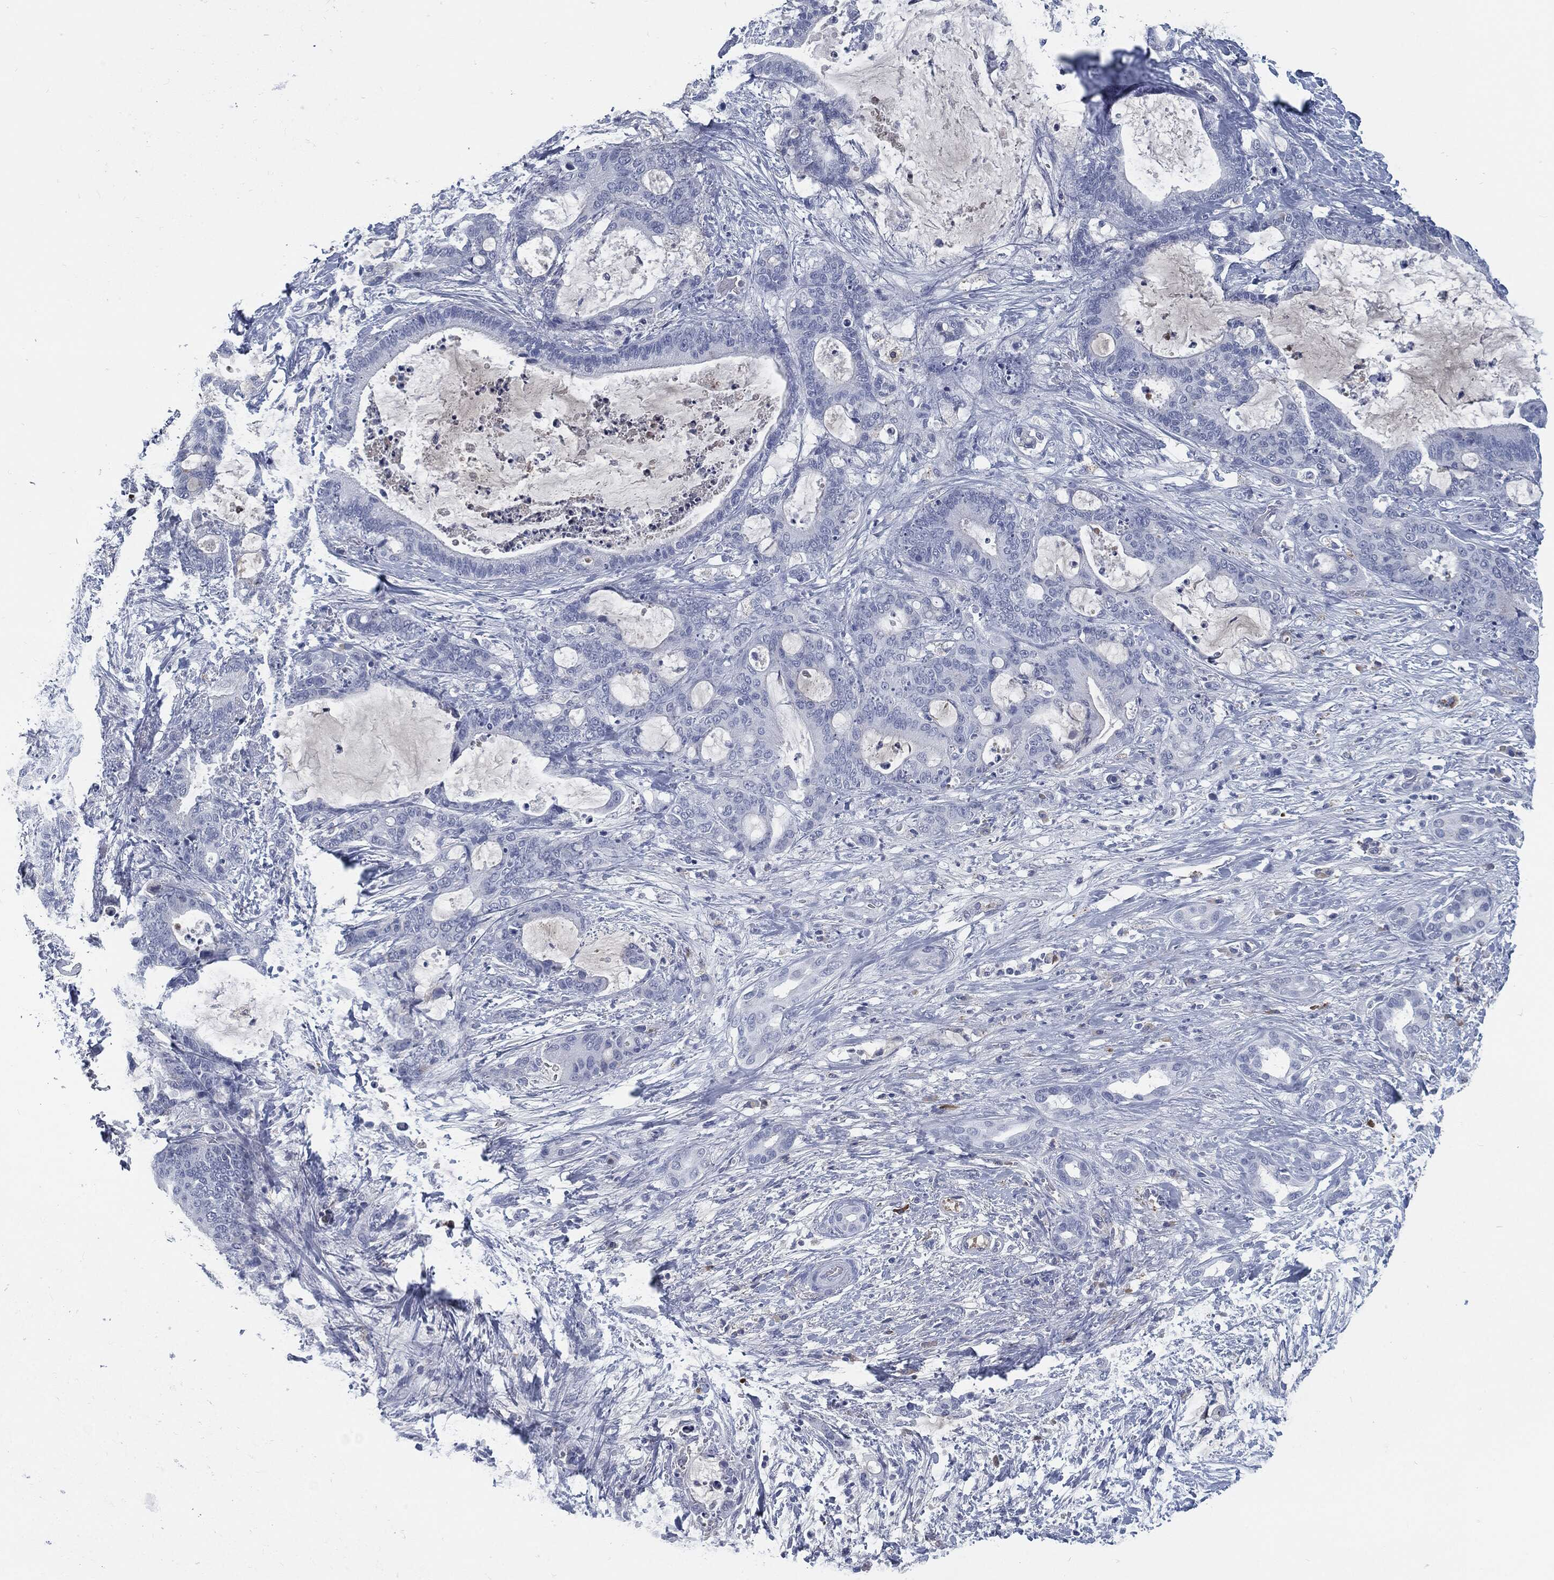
{"staining": {"intensity": "negative", "quantity": "none", "location": "none"}, "tissue": "liver cancer", "cell_type": "Tumor cells", "image_type": "cancer", "snomed": [{"axis": "morphology", "description": "Cholangiocarcinoma"}, {"axis": "topography", "description": "Liver"}], "caption": "Immunohistochemistry histopathology image of neoplastic tissue: human liver cancer (cholangiocarcinoma) stained with DAB reveals no significant protein staining in tumor cells.", "gene": "MST1", "patient": {"sex": "female", "age": 73}}